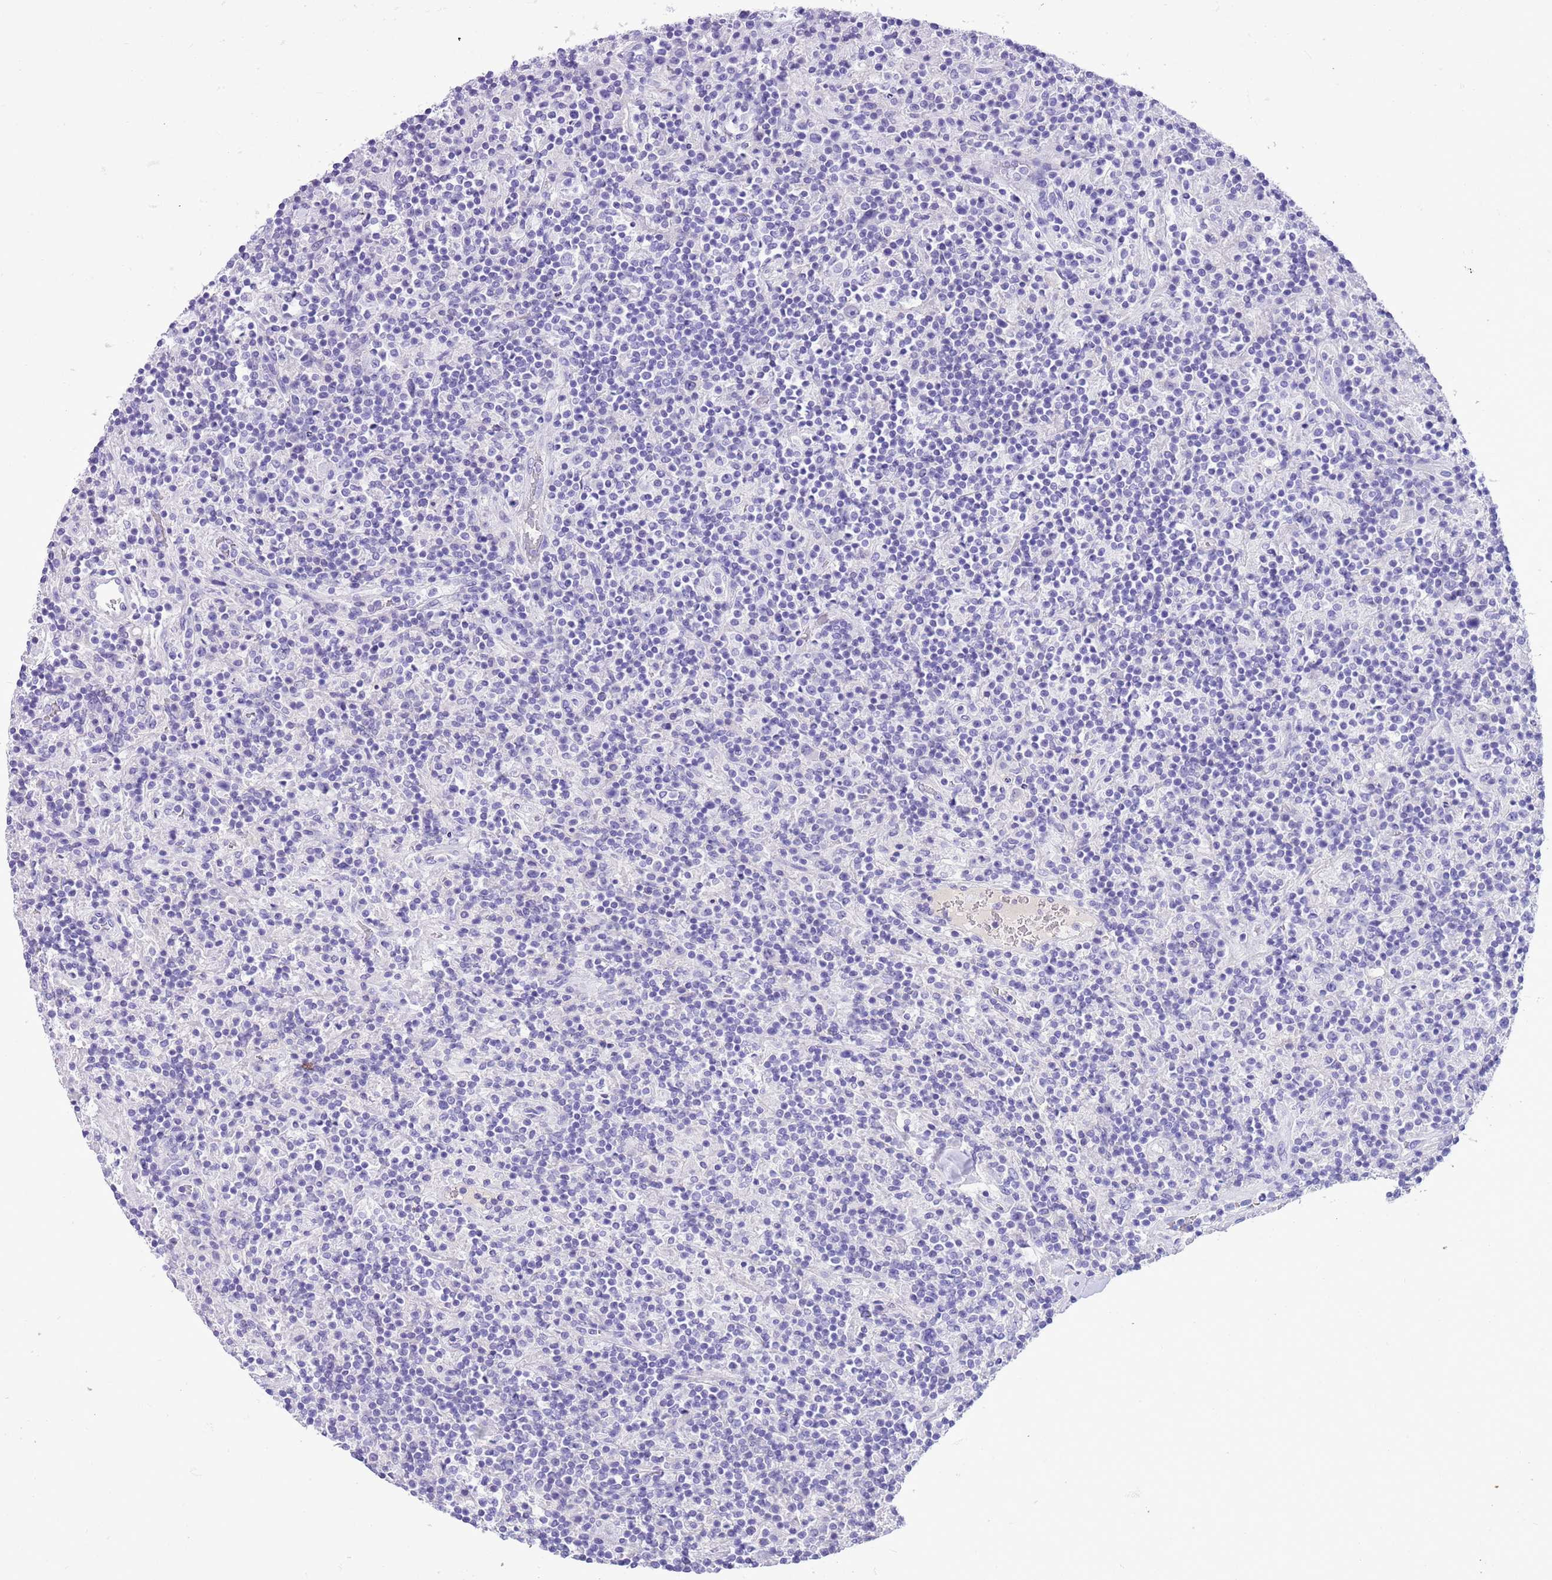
{"staining": {"intensity": "negative", "quantity": "none", "location": "none"}, "tissue": "lymphoma", "cell_type": "Tumor cells", "image_type": "cancer", "snomed": [{"axis": "morphology", "description": "Hodgkin's disease, NOS"}, {"axis": "topography", "description": "Lymph node"}], "caption": "DAB immunohistochemical staining of lymphoma shows no significant expression in tumor cells.", "gene": "TBC1D10B", "patient": {"sex": "male", "age": 70}}